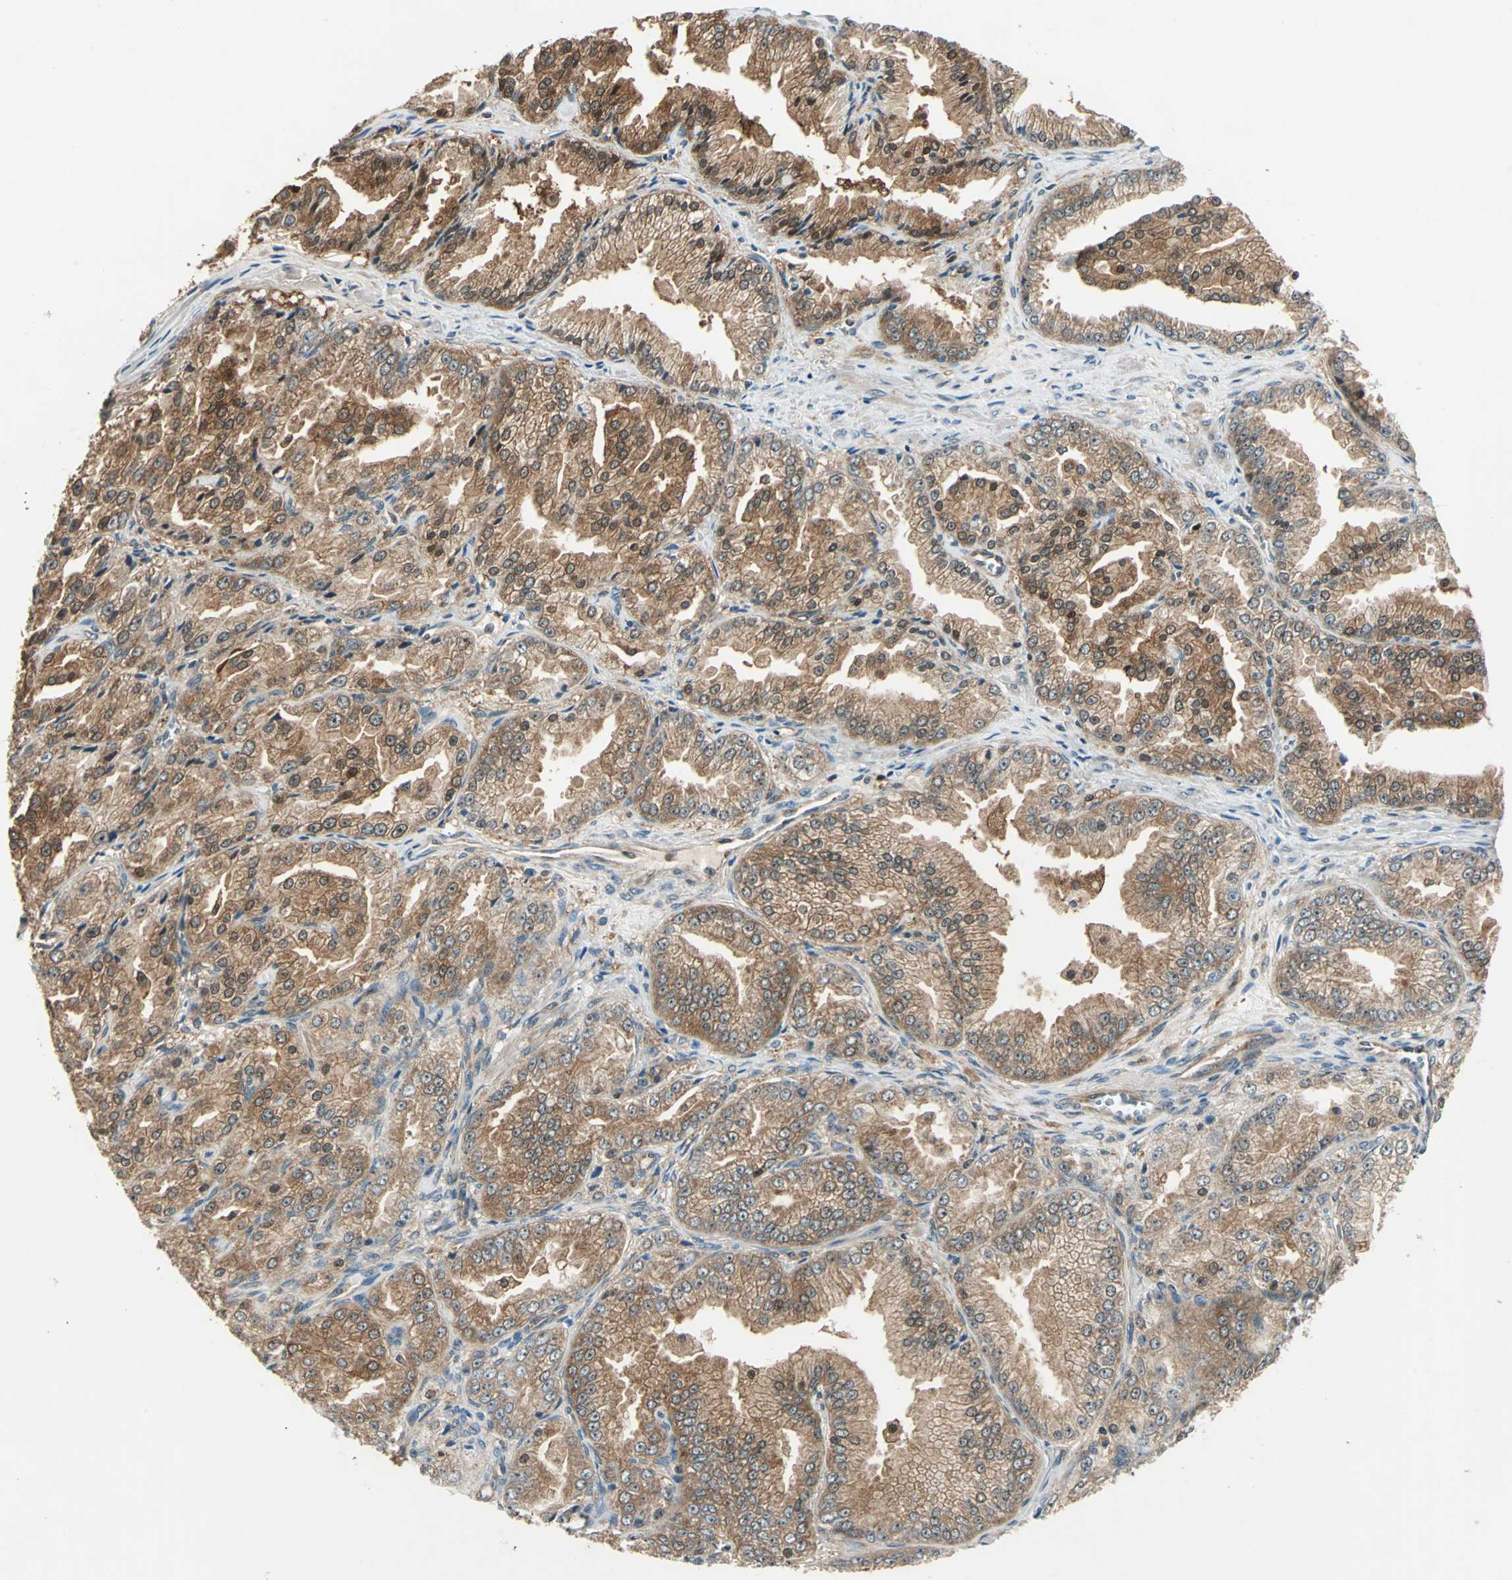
{"staining": {"intensity": "moderate", "quantity": ">75%", "location": "cytoplasmic/membranous"}, "tissue": "prostate cancer", "cell_type": "Tumor cells", "image_type": "cancer", "snomed": [{"axis": "morphology", "description": "Adenocarcinoma, High grade"}, {"axis": "topography", "description": "Prostate"}], "caption": "This is an image of immunohistochemistry (IHC) staining of high-grade adenocarcinoma (prostate), which shows moderate positivity in the cytoplasmic/membranous of tumor cells.", "gene": "RRM2B", "patient": {"sex": "male", "age": 61}}